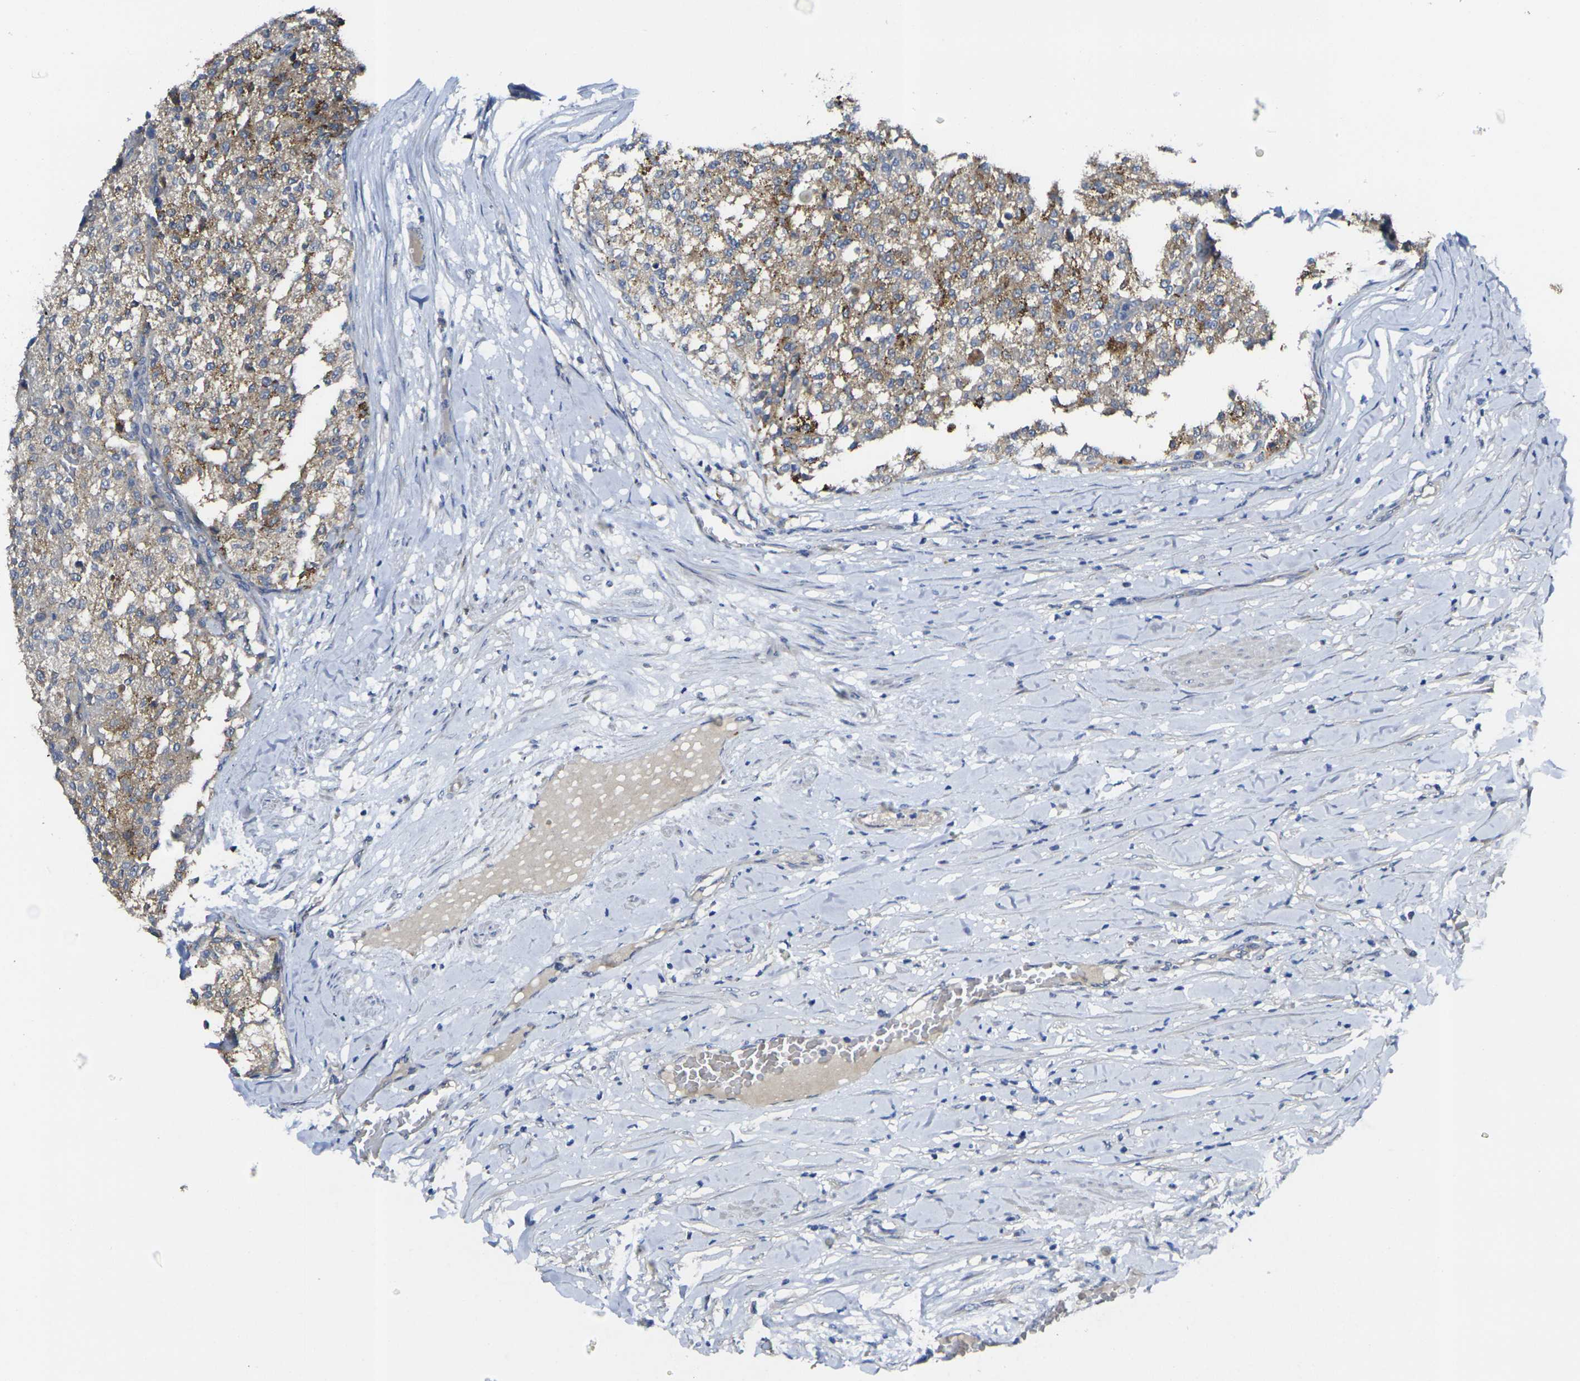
{"staining": {"intensity": "moderate", "quantity": ">75%", "location": "cytoplasmic/membranous"}, "tissue": "testis cancer", "cell_type": "Tumor cells", "image_type": "cancer", "snomed": [{"axis": "morphology", "description": "Seminoma, NOS"}, {"axis": "topography", "description": "Testis"}], "caption": "About >75% of tumor cells in human testis cancer reveal moderate cytoplasmic/membranous protein staining as visualized by brown immunohistochemical staining.", "gene": "GNA12", "patient": {"sex": "male", "age": 59}}